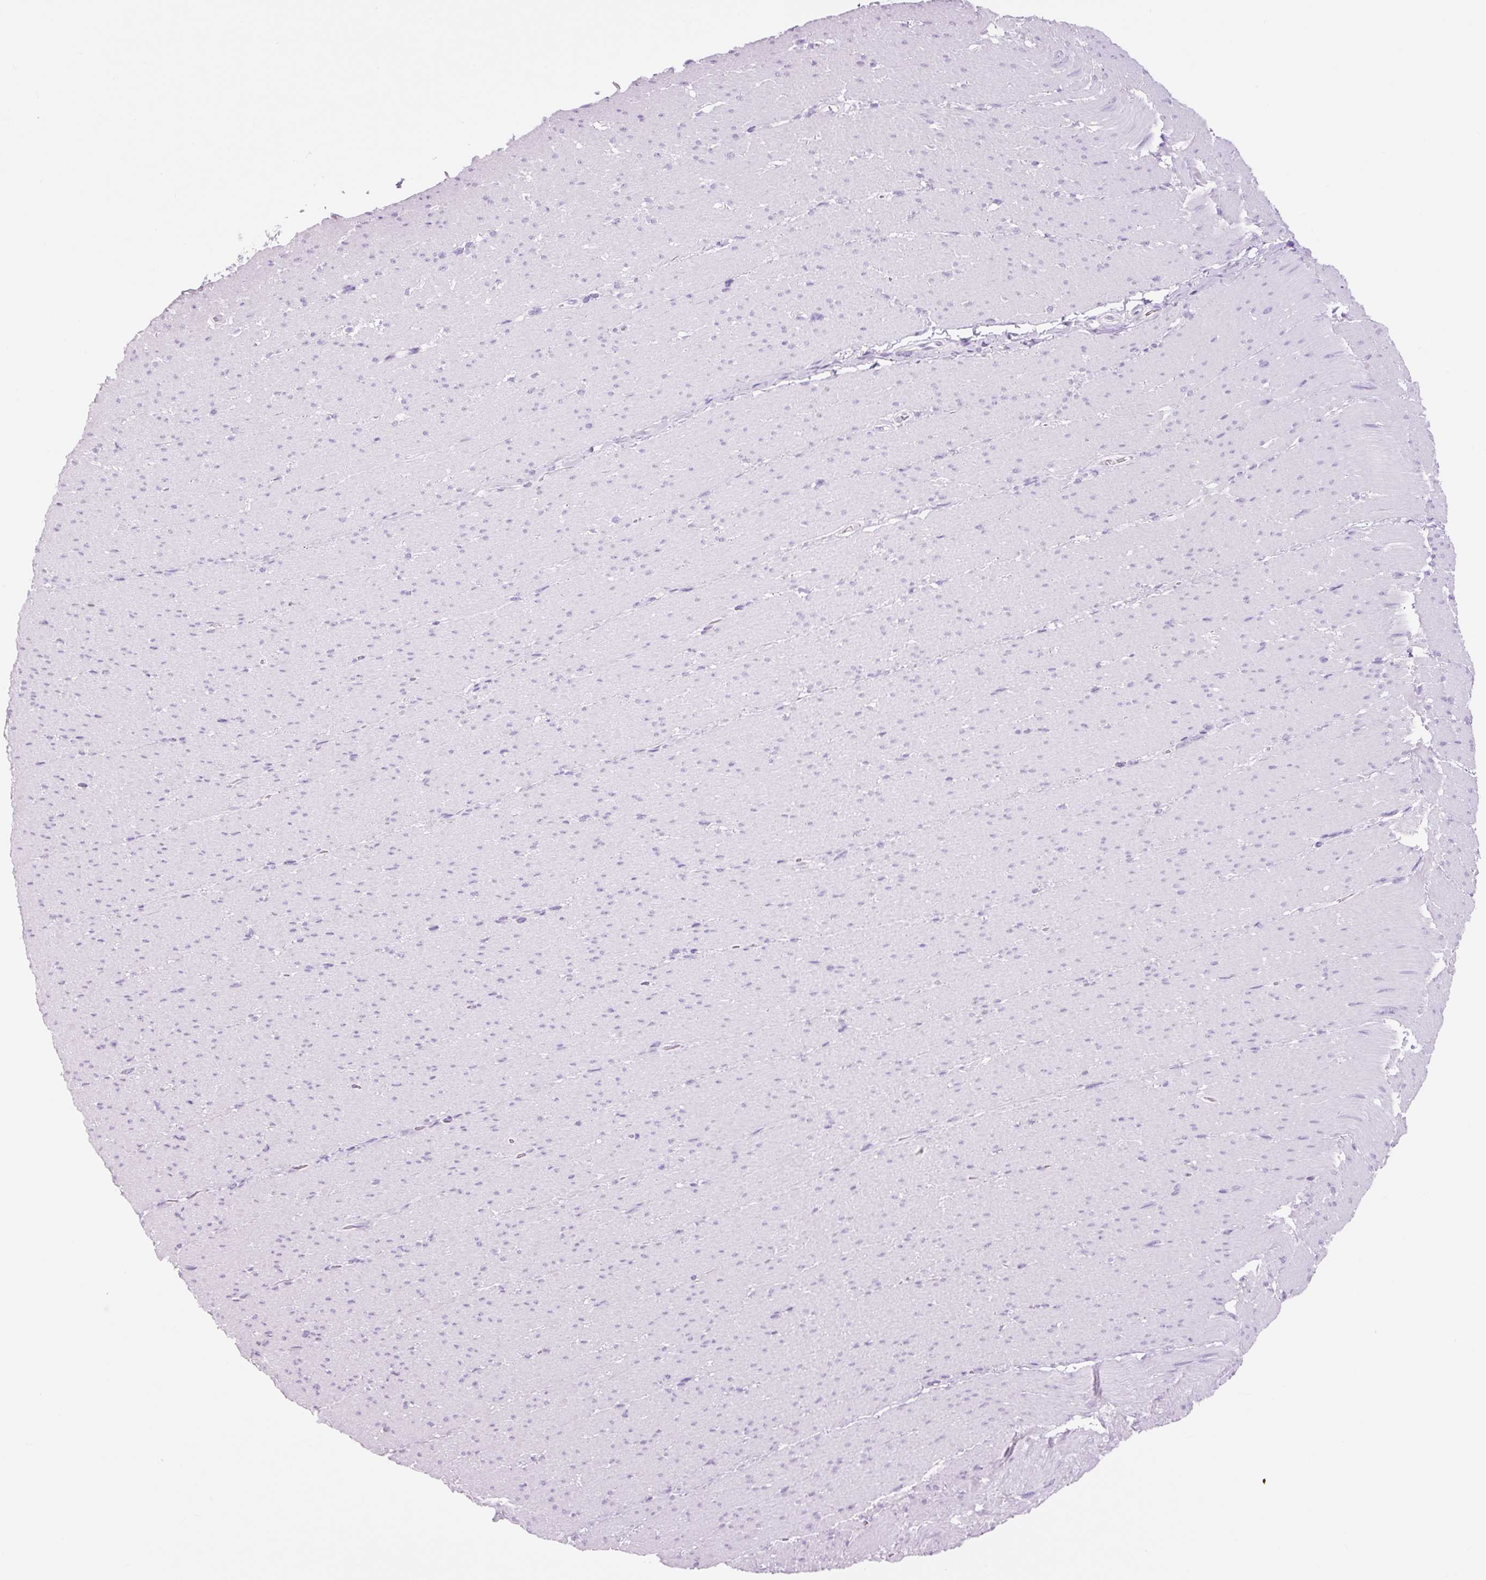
{"staining": {"intensity": "negative", "quantity": "none", "location": "none"}, "tissue": "smooth muscle", "cell_type": "Smooth muscle cells", "image_type": "normal", "snomed": [{"axis": "morphology", "description": "Normal tissue, NOS"}, {"axis": "topography", "description": "Smooth muscle"}, {"axis": "topography", "description": "Rectum"}], "caption": "A high-resolution histopathology image shows IHC staining of benign smooth muscle, which shows no significant positivity in smooth muscle cells.", "gene": "ADSS1", "patient": {"sex": "male", "age": 53}}